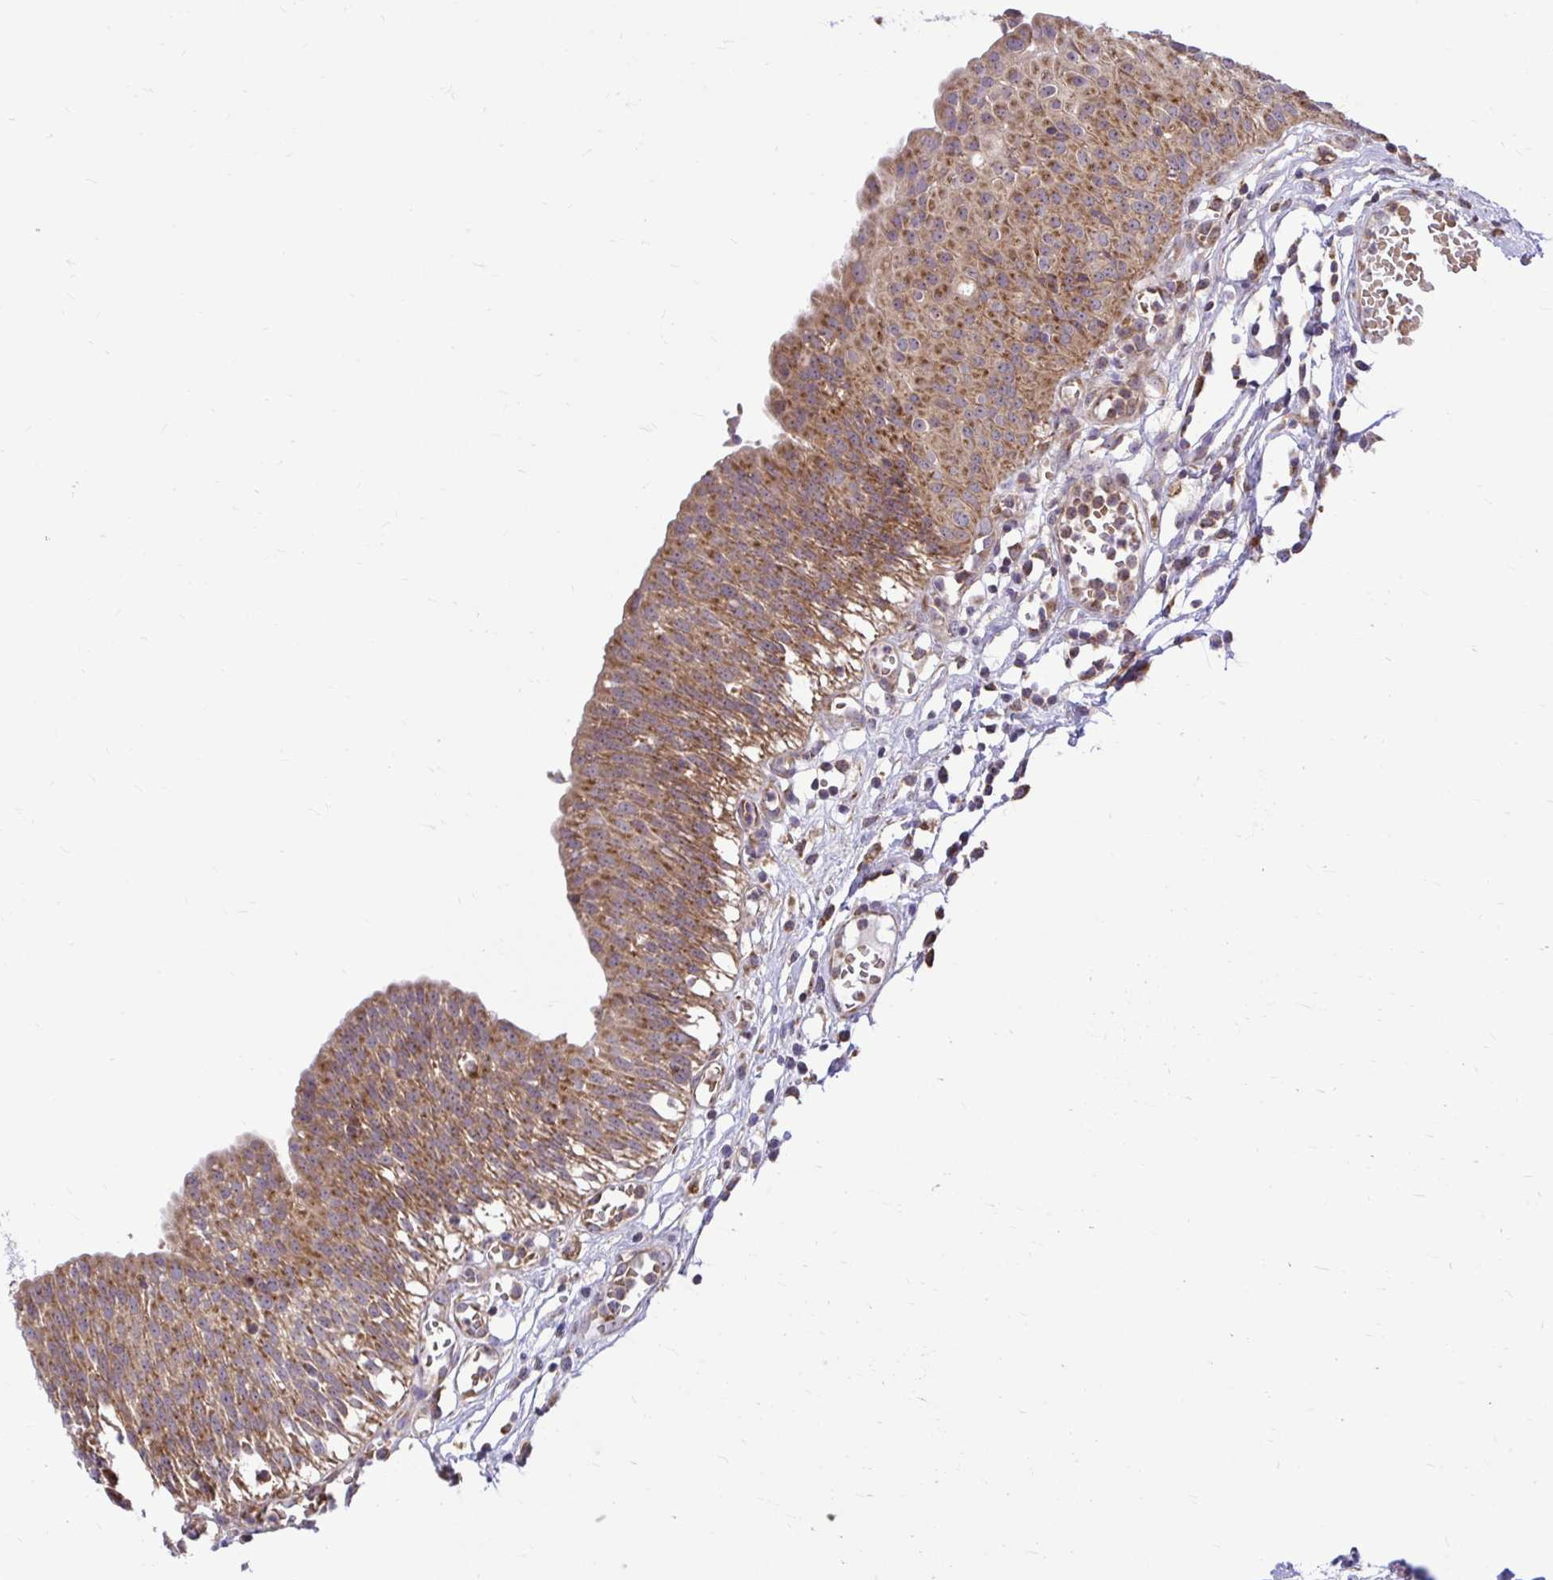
{"staining": {"intensity": "strong", "quantity": ">75%", "location": "cytoplasmic/membranous"}, "tissue": "urinary bladder", "cell_type": "Urothelial cells", "image_type": "normal", "snomed": [{"axis": "morphology", "description": "Normal tissue, NOS"}, {"axis": "topography", "description": "Urinary bladder"}], "caption": "Immunohistochemistry image of benign urinary bladder stained for a protein (brown), which reveals high levels of strong cytoplasmic/membranous expression in approximately >75% of urothelial cells.", "gene": "VTI1B", "patient": {"sex": "male", "age": 64}}